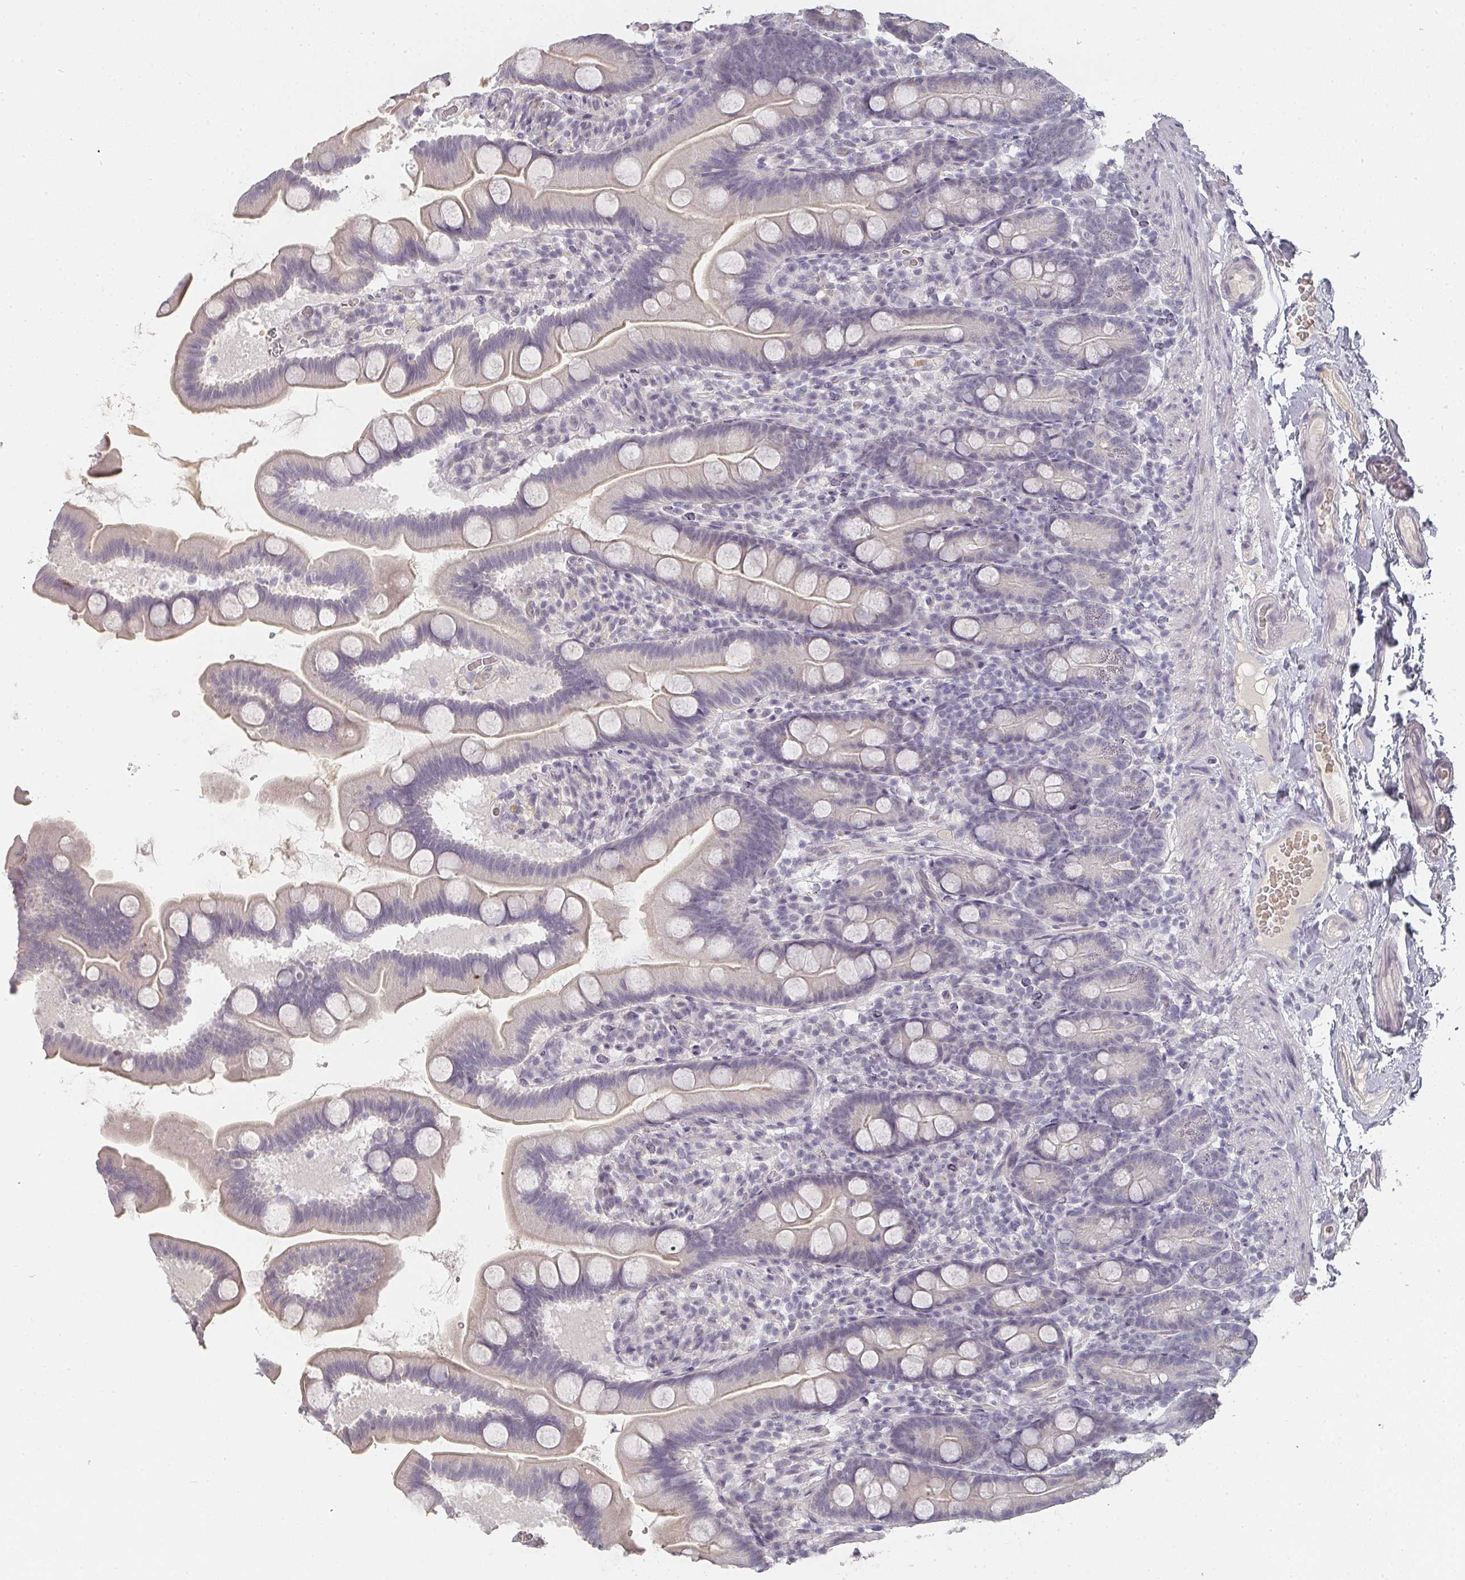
{"staining": {"intensity": "negative", "quantity": "none", "location": "none"}, "tissue": "small intestine", "cell_type": "Glandular cells", "image_type": "normal", "snomed": [{"axis": "morphology", "description": "Normal tissue, NOS"}, {"axis": "topography", "description": "Small intestine"}], "caption": "A high-resolution histopathology image shows immunohistochemistry (IHC) staining of unremarkable small intestine, which exhibits no significant staining in glandular cells.", "gene": "SHISA2", "patient": {"sex": "female", "age": 68}}